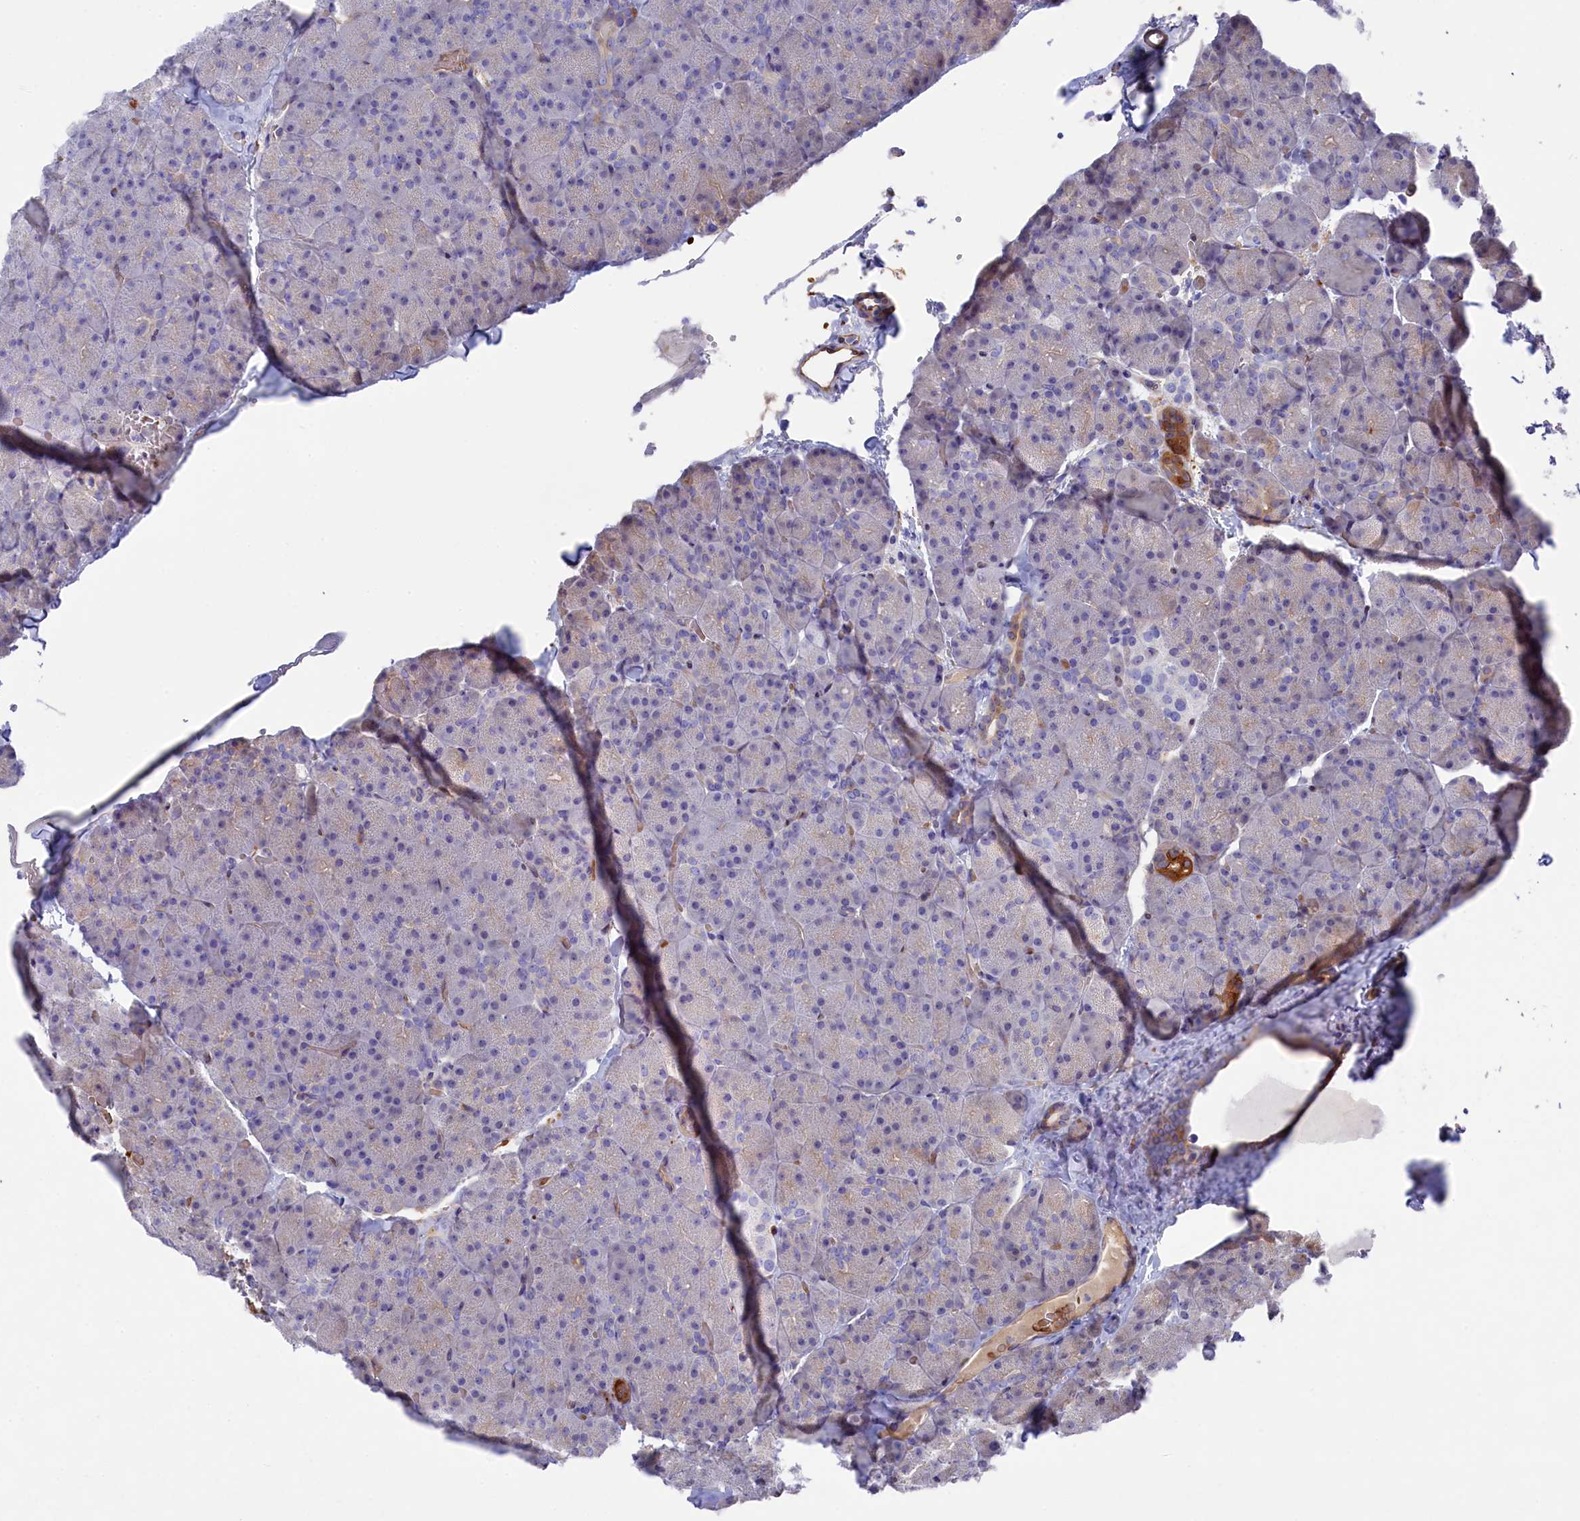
{"staining": {"intensity": "moderate", "quantity": "<25%", "location": "cytoplasmic/membranous"}, "tissue": "pancreas", "cell_type": "Exocrine glandular cells", "image_type": "normal", "snomed": [{"axis": "morphology", "description": "Normal tissue, NOS"}, {"axis": "topography", "description": "Pancreas"}], "caption": "IHC of benign human pancreas exhibits low levels of moderate cytoplasmic/membranous expression in approximately <25% of exocrine glandular cells.", "gene": "LHFPL4", "patient": {"sex": "male", "age": 36}}